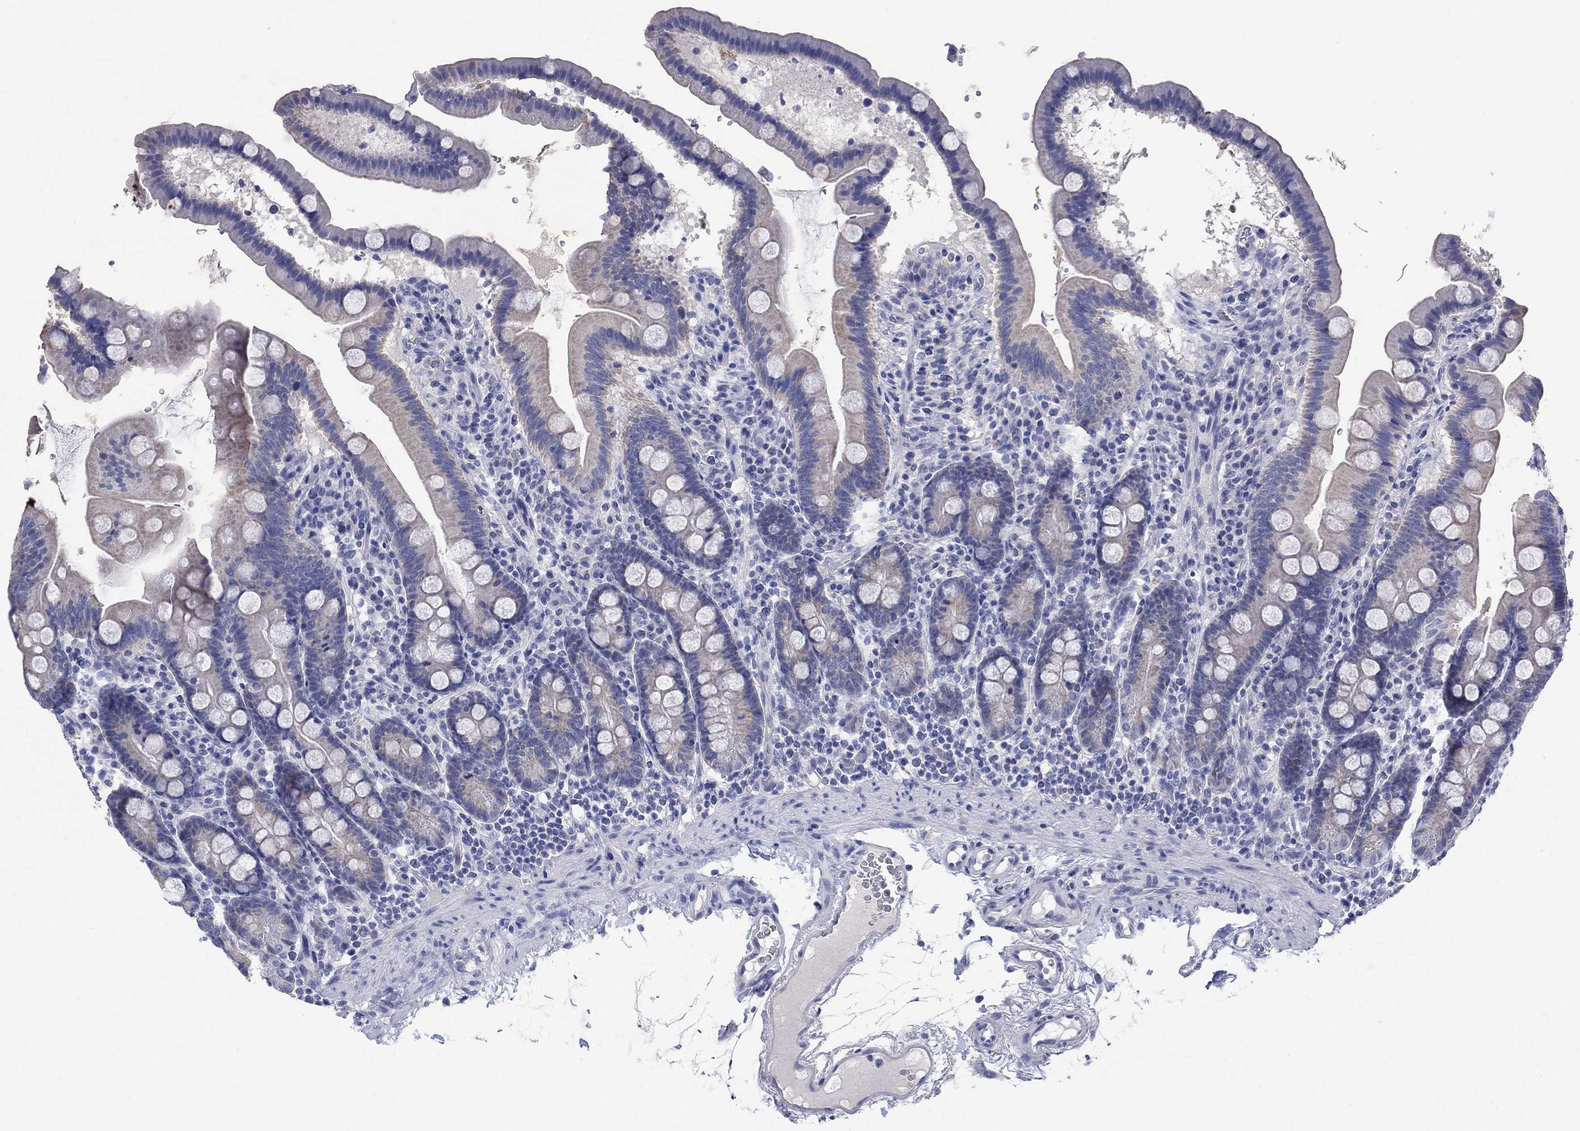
{"staining": {"intensity": "moderate", "quantity": "25%-75%", "location": "cytoplasmic/membranous"}, "tissue": "duodenum", "cell_type": "Glandular cells", "image_type": "normal", "snomed": [{"axis": "morphology", "description": "Normal tissue, NOS"}, {"axis": "topography", "description": "Duodenum"}], "caption": "Glandular cells demonstrate moderate cytoplasmic/membranous positivity in about 25%-75% of cells in unremarkable duodenum. (DAB (3,3'-diaminobenzidine) IHC, brown staining for protein, blue staining for nuclei).", "gene": "CLVS1", "patient": {"sex": "male", "age": 59}}